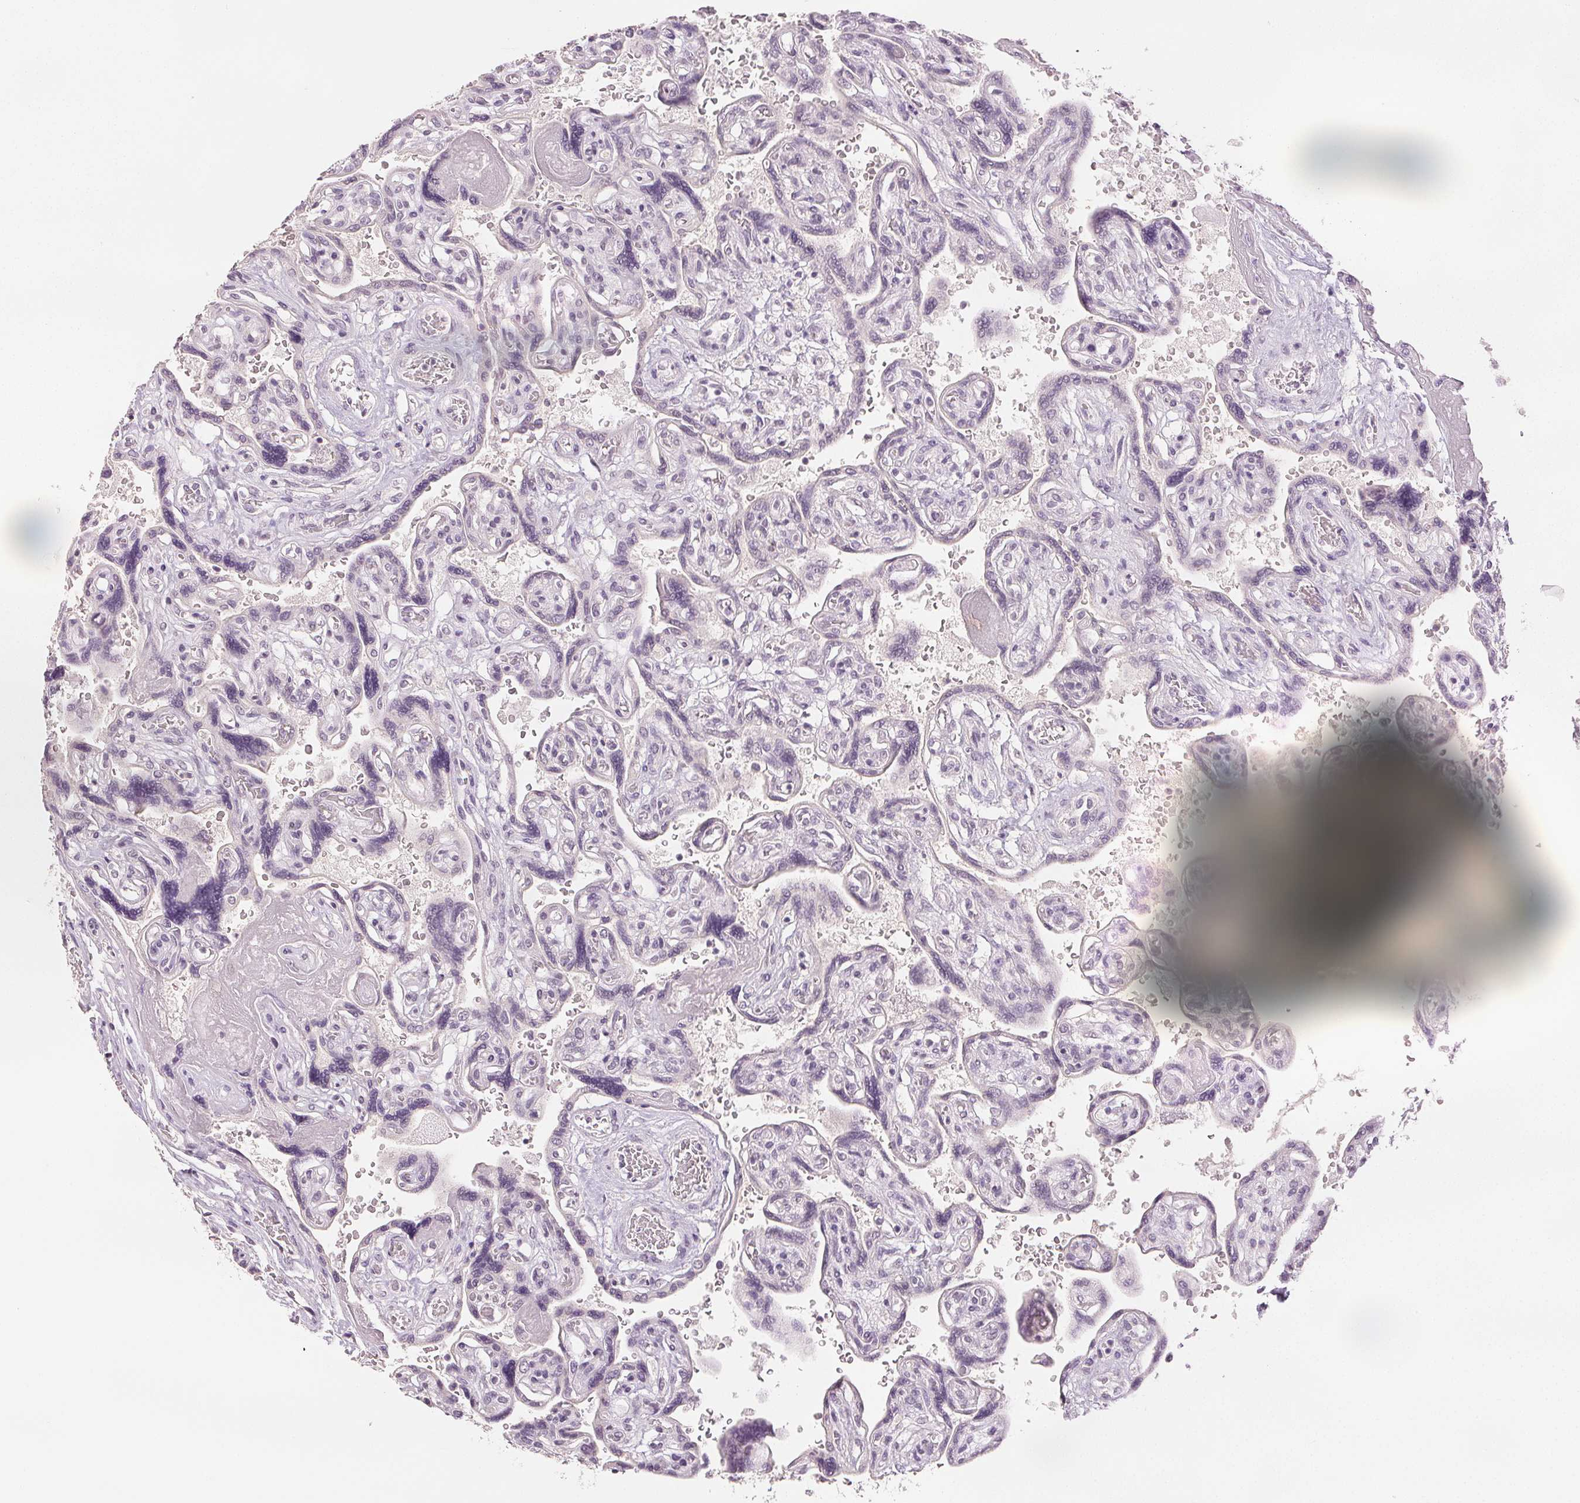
{"staining": {"intensity": "negative", "quantity": "none", "location": "none"}, "tissue": "placenta", "cell_type": "Decidual cells", "image_type": "normal", "snomed": [{"axis": "morphology", "description": "Normal tissue, NOS"}, {"axis": "topography", "description": "Placenta"}], "caption": "Immunohistochemistry photomicrograph of unremarkable placenta stained for a protein (brown), which reveals no positivity in decidual cells.", "gene": "SCGN", "patient": {"sex": "female", "age": 32}}